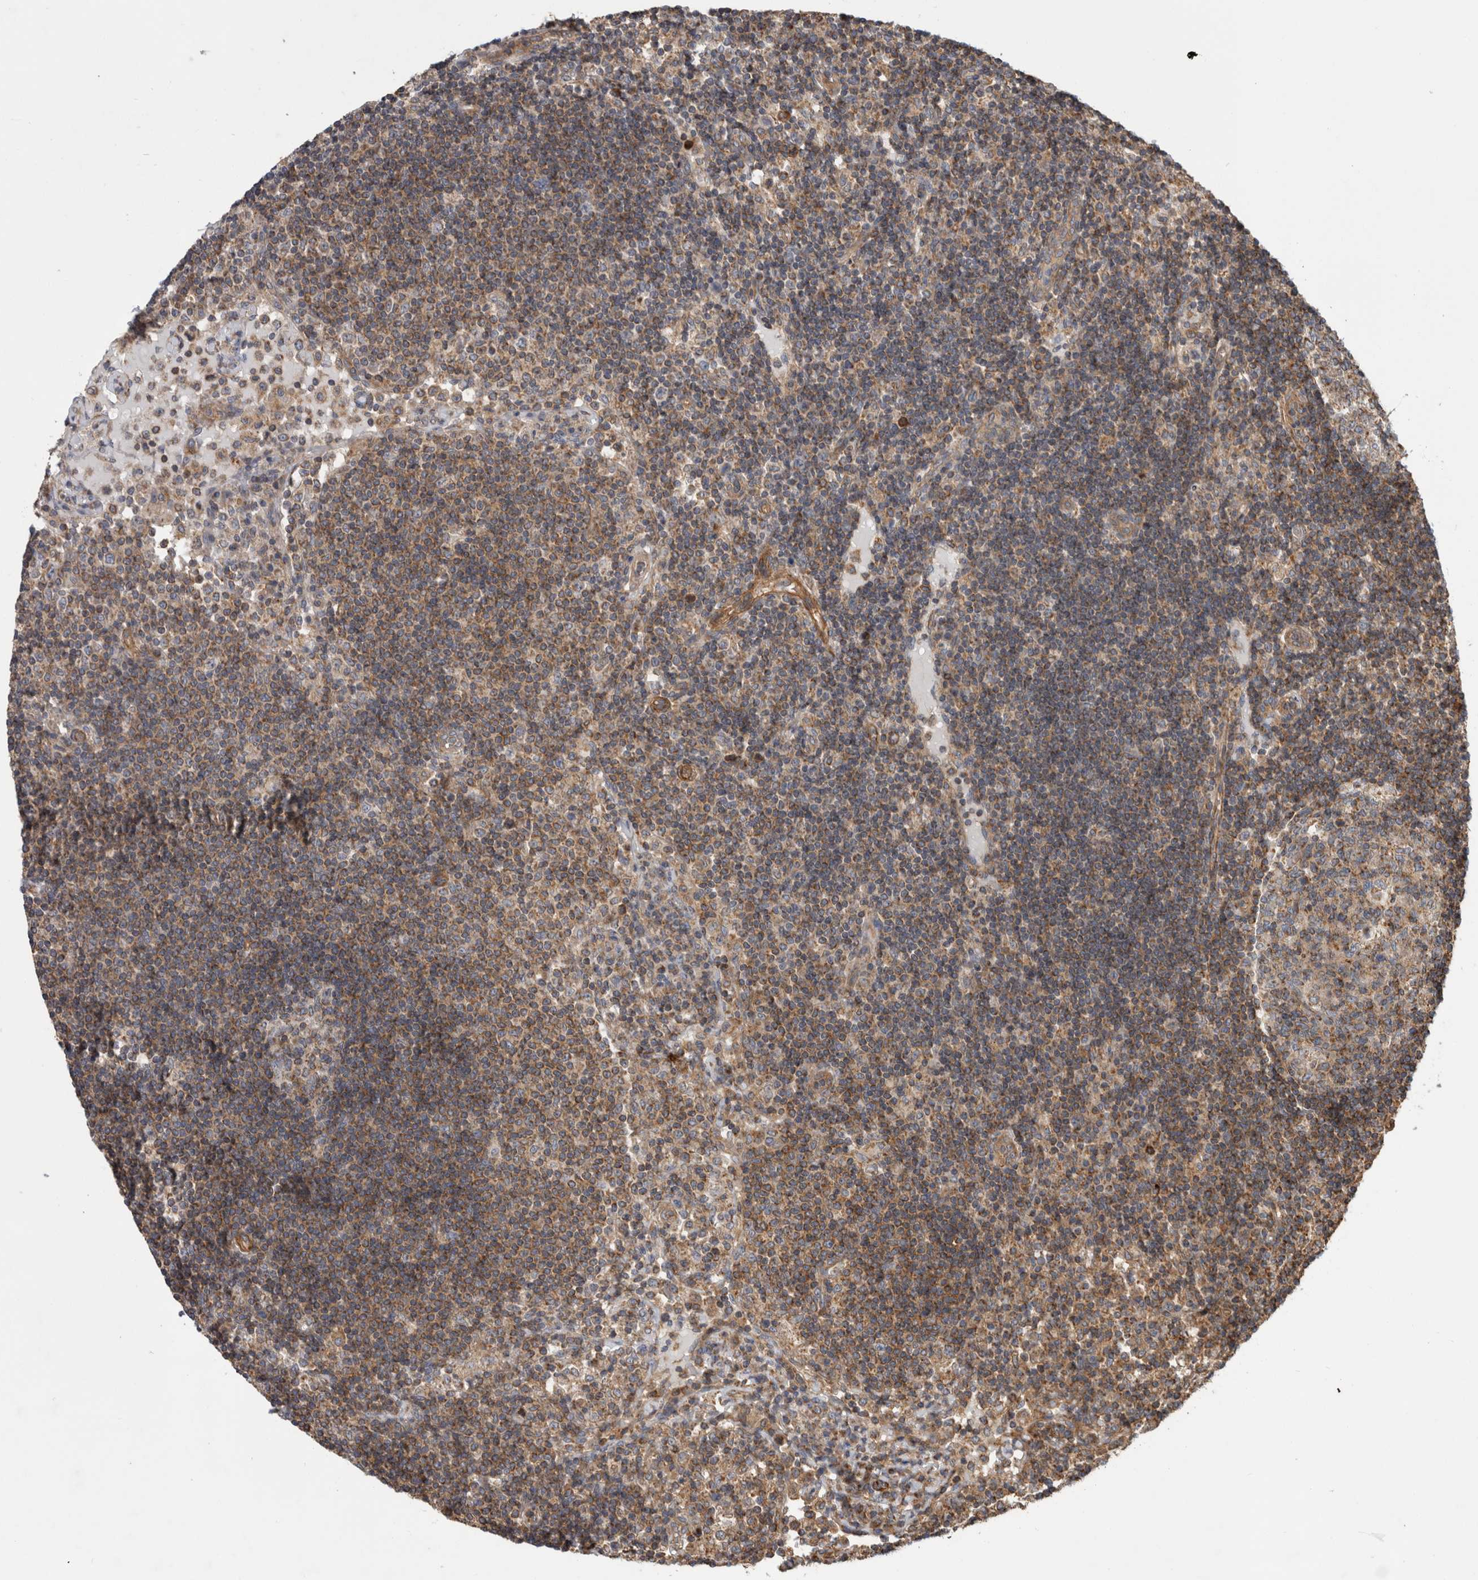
{"staining": {"intensity": "moderate", "quantity": "25%-75%", "location": "cytoplasmic/membranous"}, "tissue": "lymph node", "cell_type": "Germinal center cells", "image_type": "normal", "snomed": [{"axis": "morphology", "description": "Normal tissue, NOS"}, {"axis": "topography", "description": "Lymph node"}], "caption": "The histopathology image reveals a brown stain indicating the presence of a protein in the cytoplasmic/membranous of germinal center cells in lymph node. The protein is stained brown, and the nuclei are stained in blue (DAB (3,3'-diaminobenzidine) IHC with brightfield microscopy, high magnification).", "gene": "SFXN2", "patient": {"sex": "female", "age": 53}}